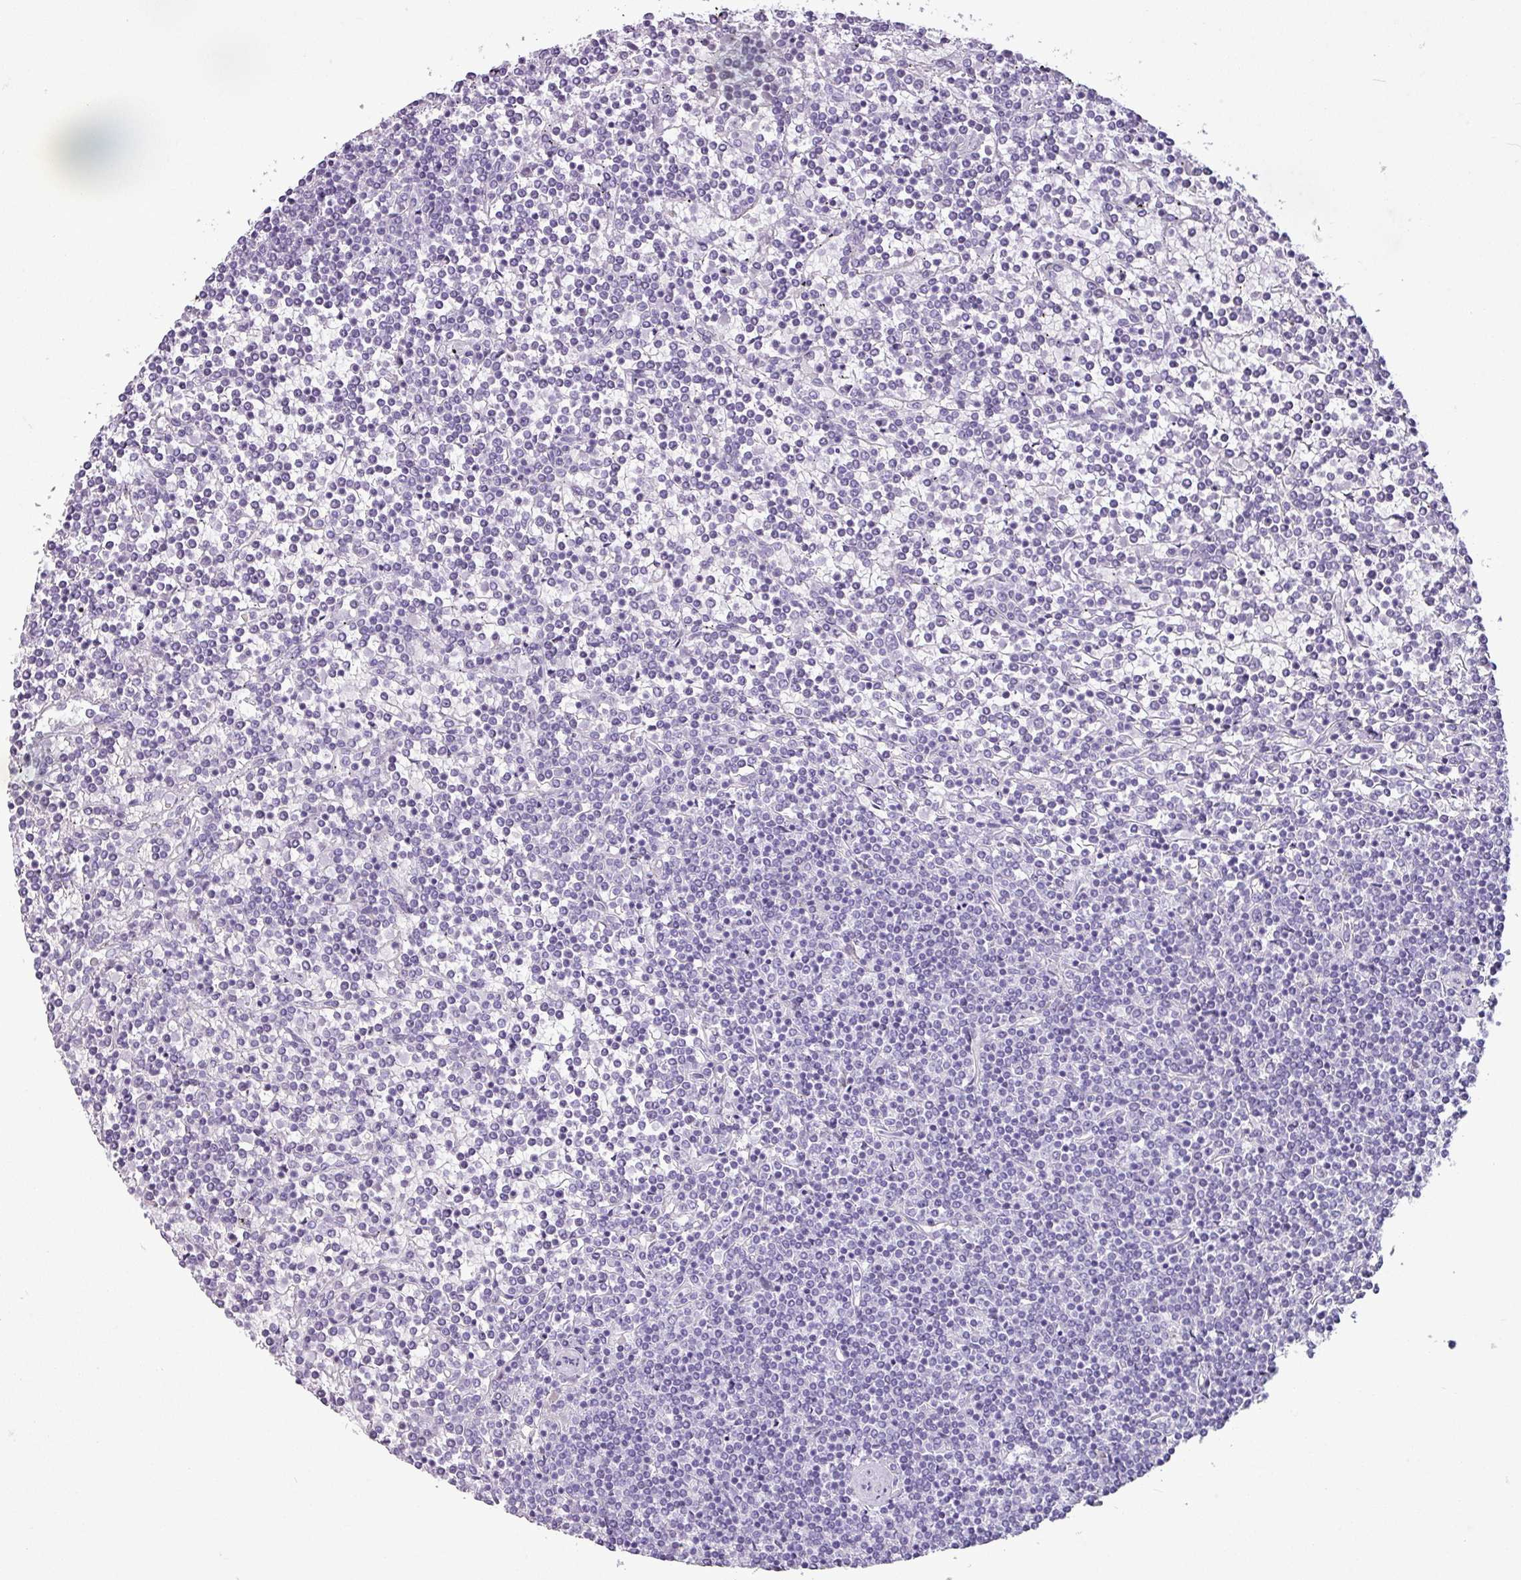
{"staining": {"intensity": "negative", "quantity": "none", "location": "none"}, "tissue": "lymphoma", "cell_type": "Tumor cells", "image_type": "cancer", "snomed": [{"axis": "morphology", "description": "Malignant lymphoma, non-Hodgkin's type, Low grade"}, {"axis": "topography", "description": "Spleen"}], "caption": "An immunohistochemistry (IHC) micrograph of lymphoma is shown. There is no staining in tumor cells of lymphoma. (DAB (3,3'-diaminobenzidine) IHC with hematoxylin counter stain).", "gene": "AMY1B", "patient": {"sex": "female", "age": 19}}